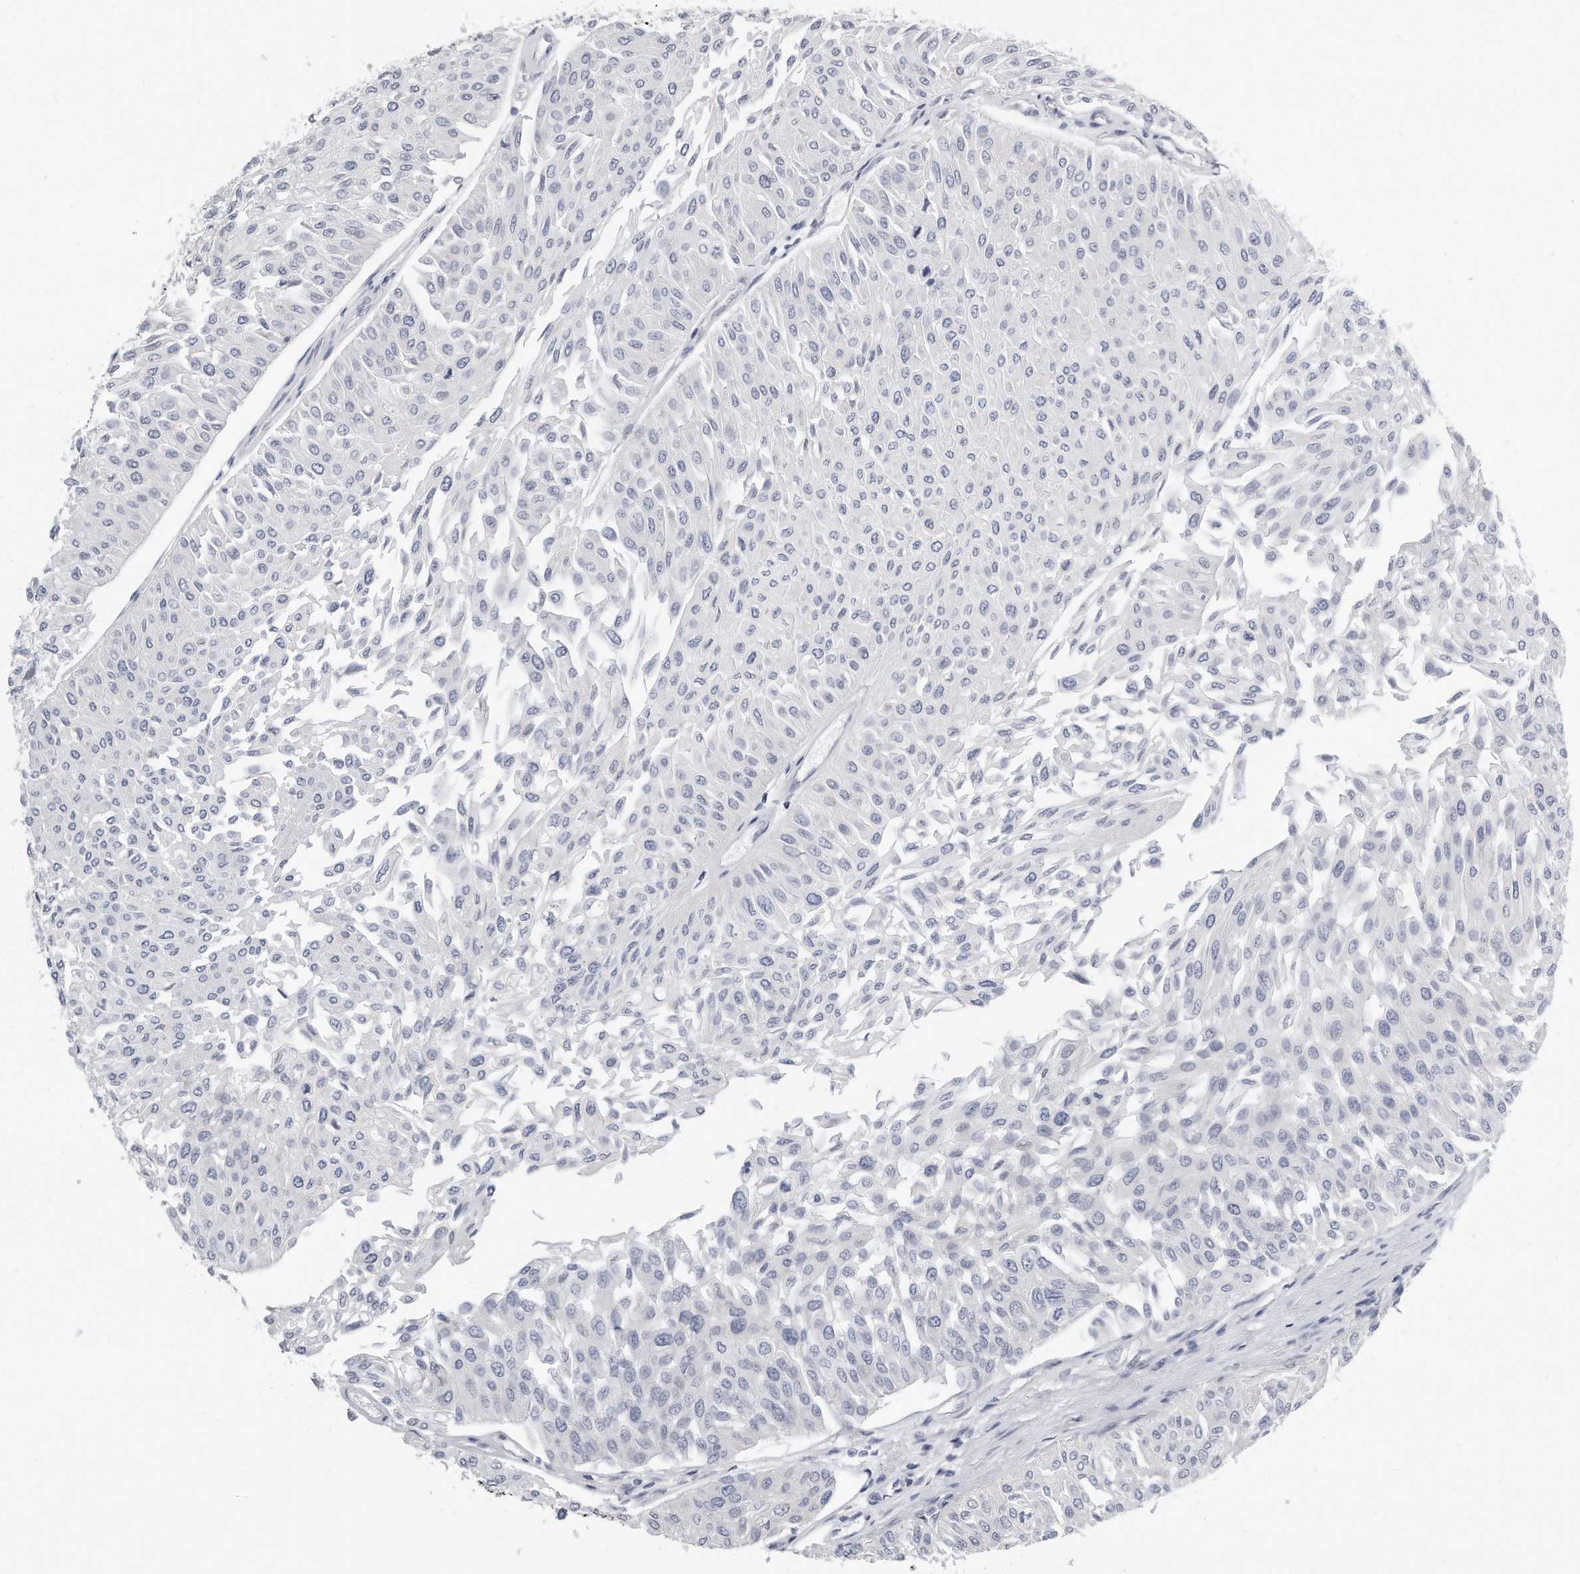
{"staining": {"intensity": "negative", "quantity": "none", "location": "none"}, "tissue": "urothelial cancer", "cell_type": "Tumor cells", "image_type": "cancer", "snomed": [{"axis": "morphology", "description": "Urothelial carcinoma, Low grade"}, {"axis": "topography", "description": "Urinary bladder"}], "caption": "Low-grade urothelial carcinoma stained for a protein using immunohistochemistry (IHC) exhibits no positivity tumor cells.", "gene": "CTBP2", "patient": {"sex": "male", "age": 67}}